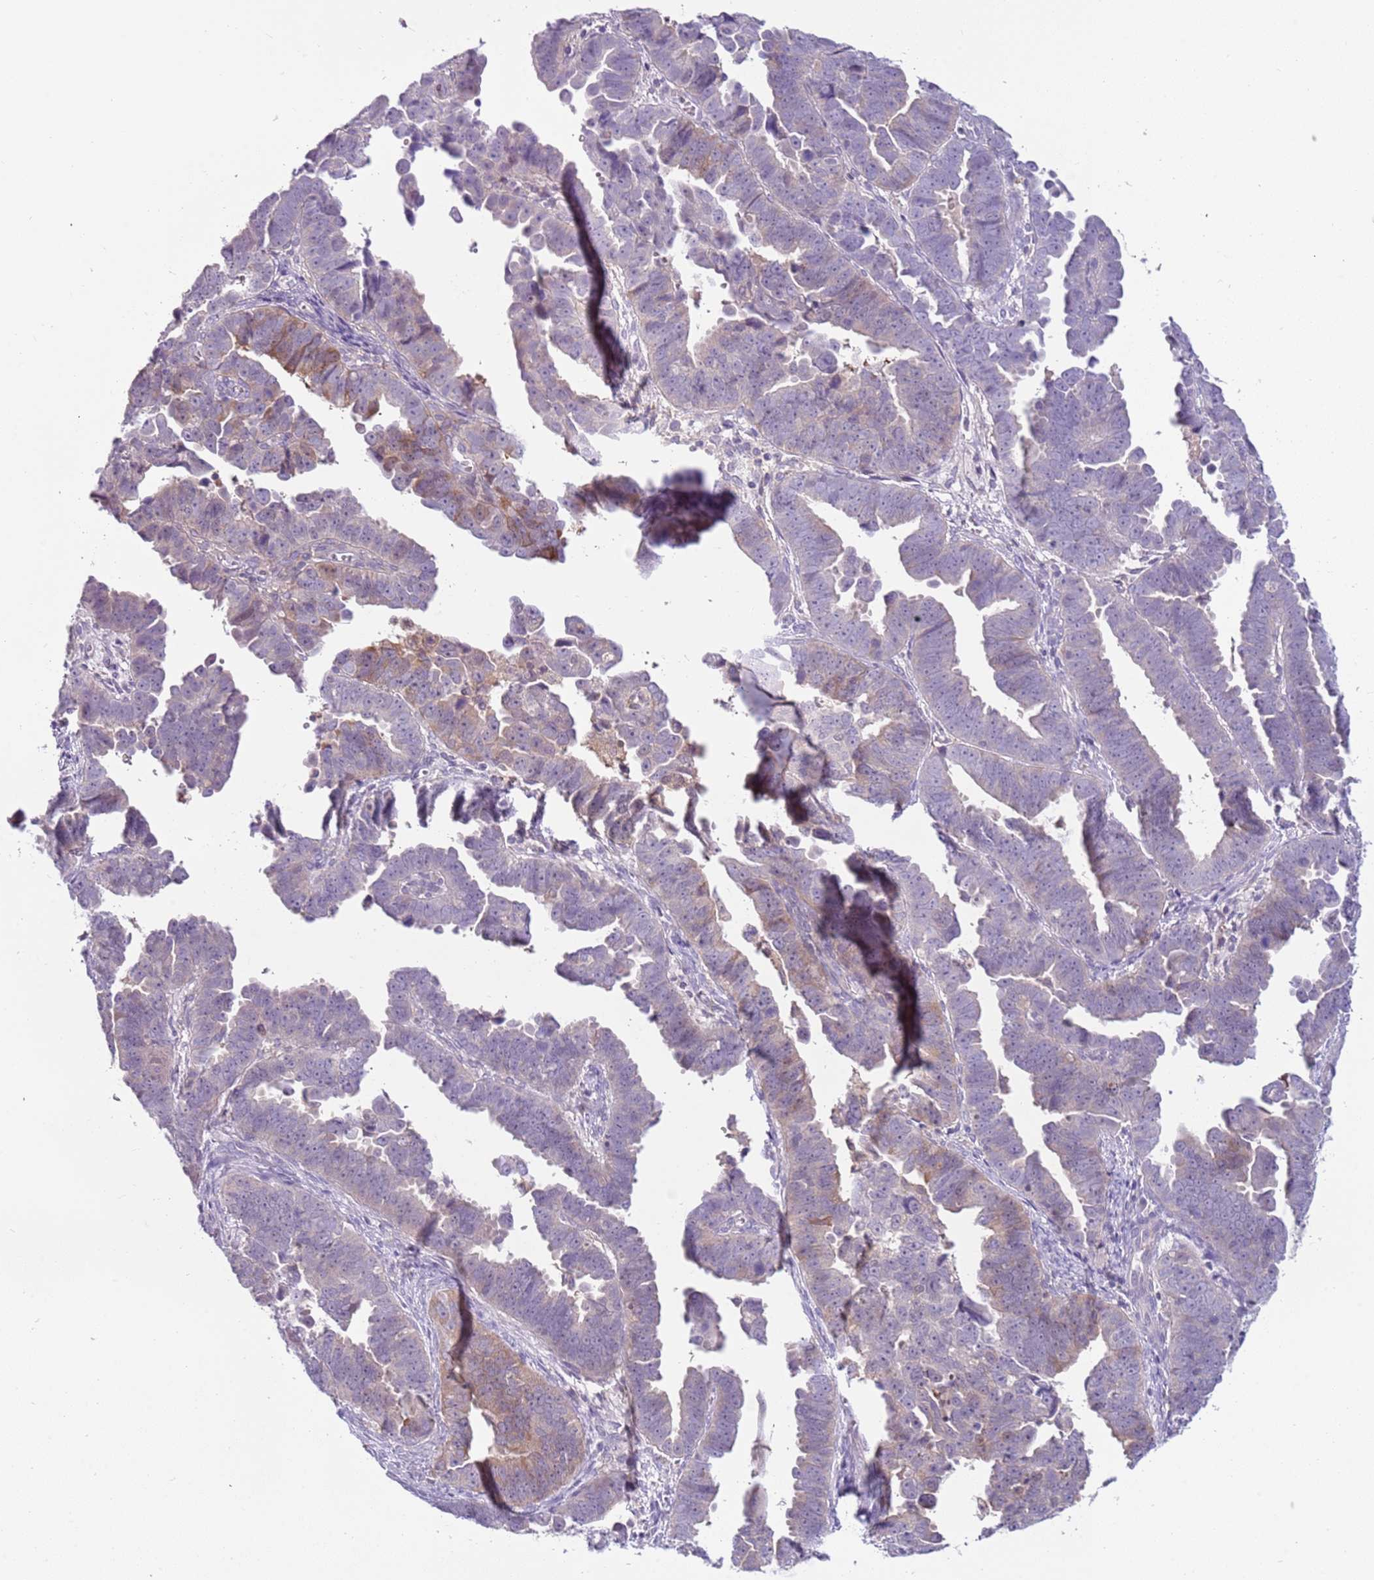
{"staining": {"intensity": "moderate", "quantity": "<25%", "location": "cytoplasmic/membranous,nuclear"}, "tissue": "endometrial cancer", "cell_type": "Tumor cells", "image_type": "cancer", "snomed": [{"axis": "morphology", "description": "Adenocarcinoma, NOS"}, {"axis": "topography", "description": "Endometrium"}], "caption": "Immunohistochemistry micrograph of endometrial cancer (adenocarcinoma) stained for a protein (brown), which reveals low levels of moderate cytoplasmic/membranous and nuclear staining in about <25% of tumor cells.", "gene": "ARHGAP5", "patient": {"sex": "female", "age": 75}}